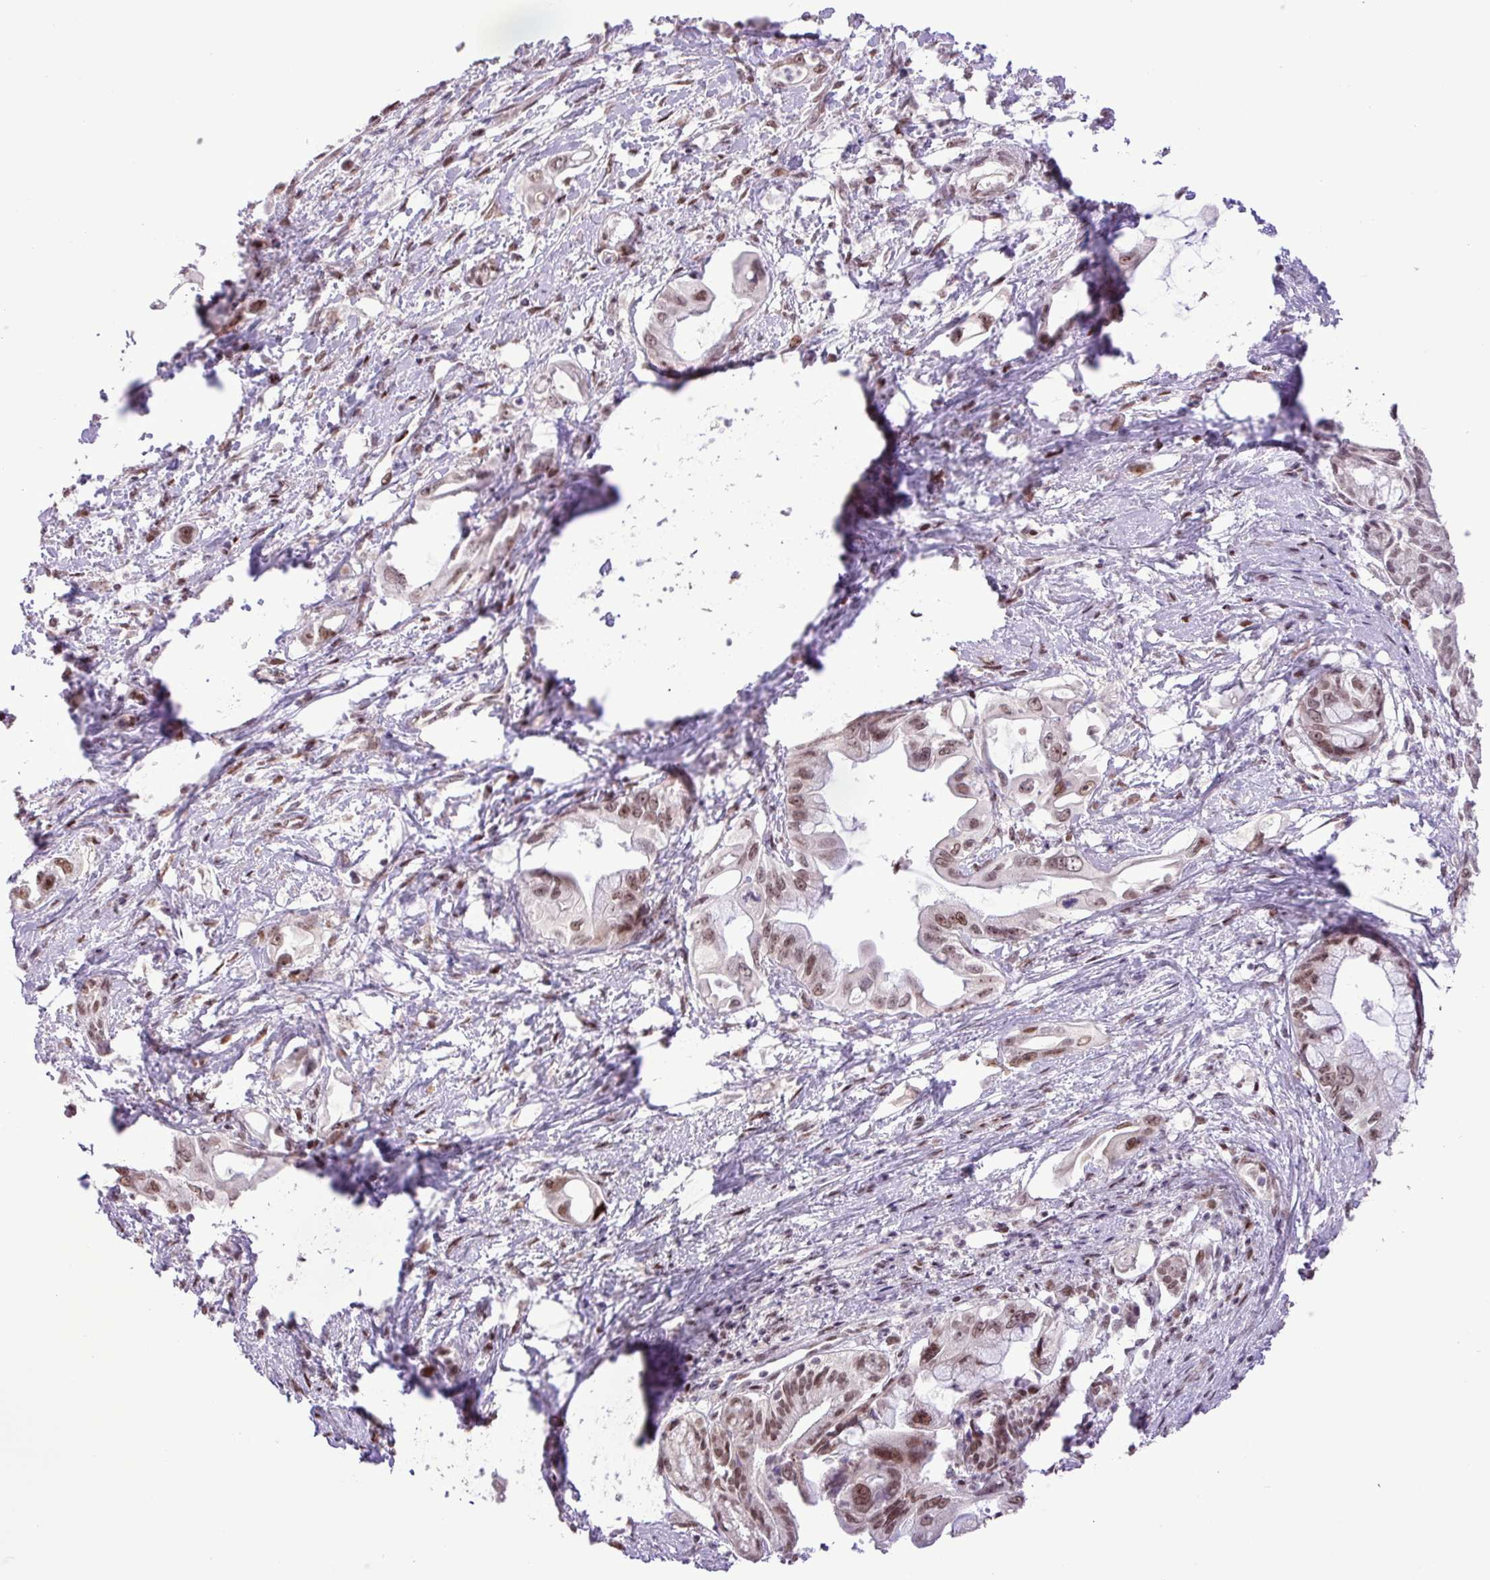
{"staining": {"intensity": "moderate", "quantity": ">75%", "location": "nuclear"}, "tissue": "pancreatic cancer", "cell_type": "Tumor cells", "image_type": "cancer", "snomed": [{"axis": "morphology", "description": "Adenocarcinoma, NOS"}, {"axis": "topography", "description": "Pancreas"}], "caption": "This is an image of immunohistochemistry (IHC) staining of pancreatic cancer, which shows moderate expression in the nuclear of tumor cells.", "gene": "ZNF354A", "patient": {"sex": "male", "age": 61}}